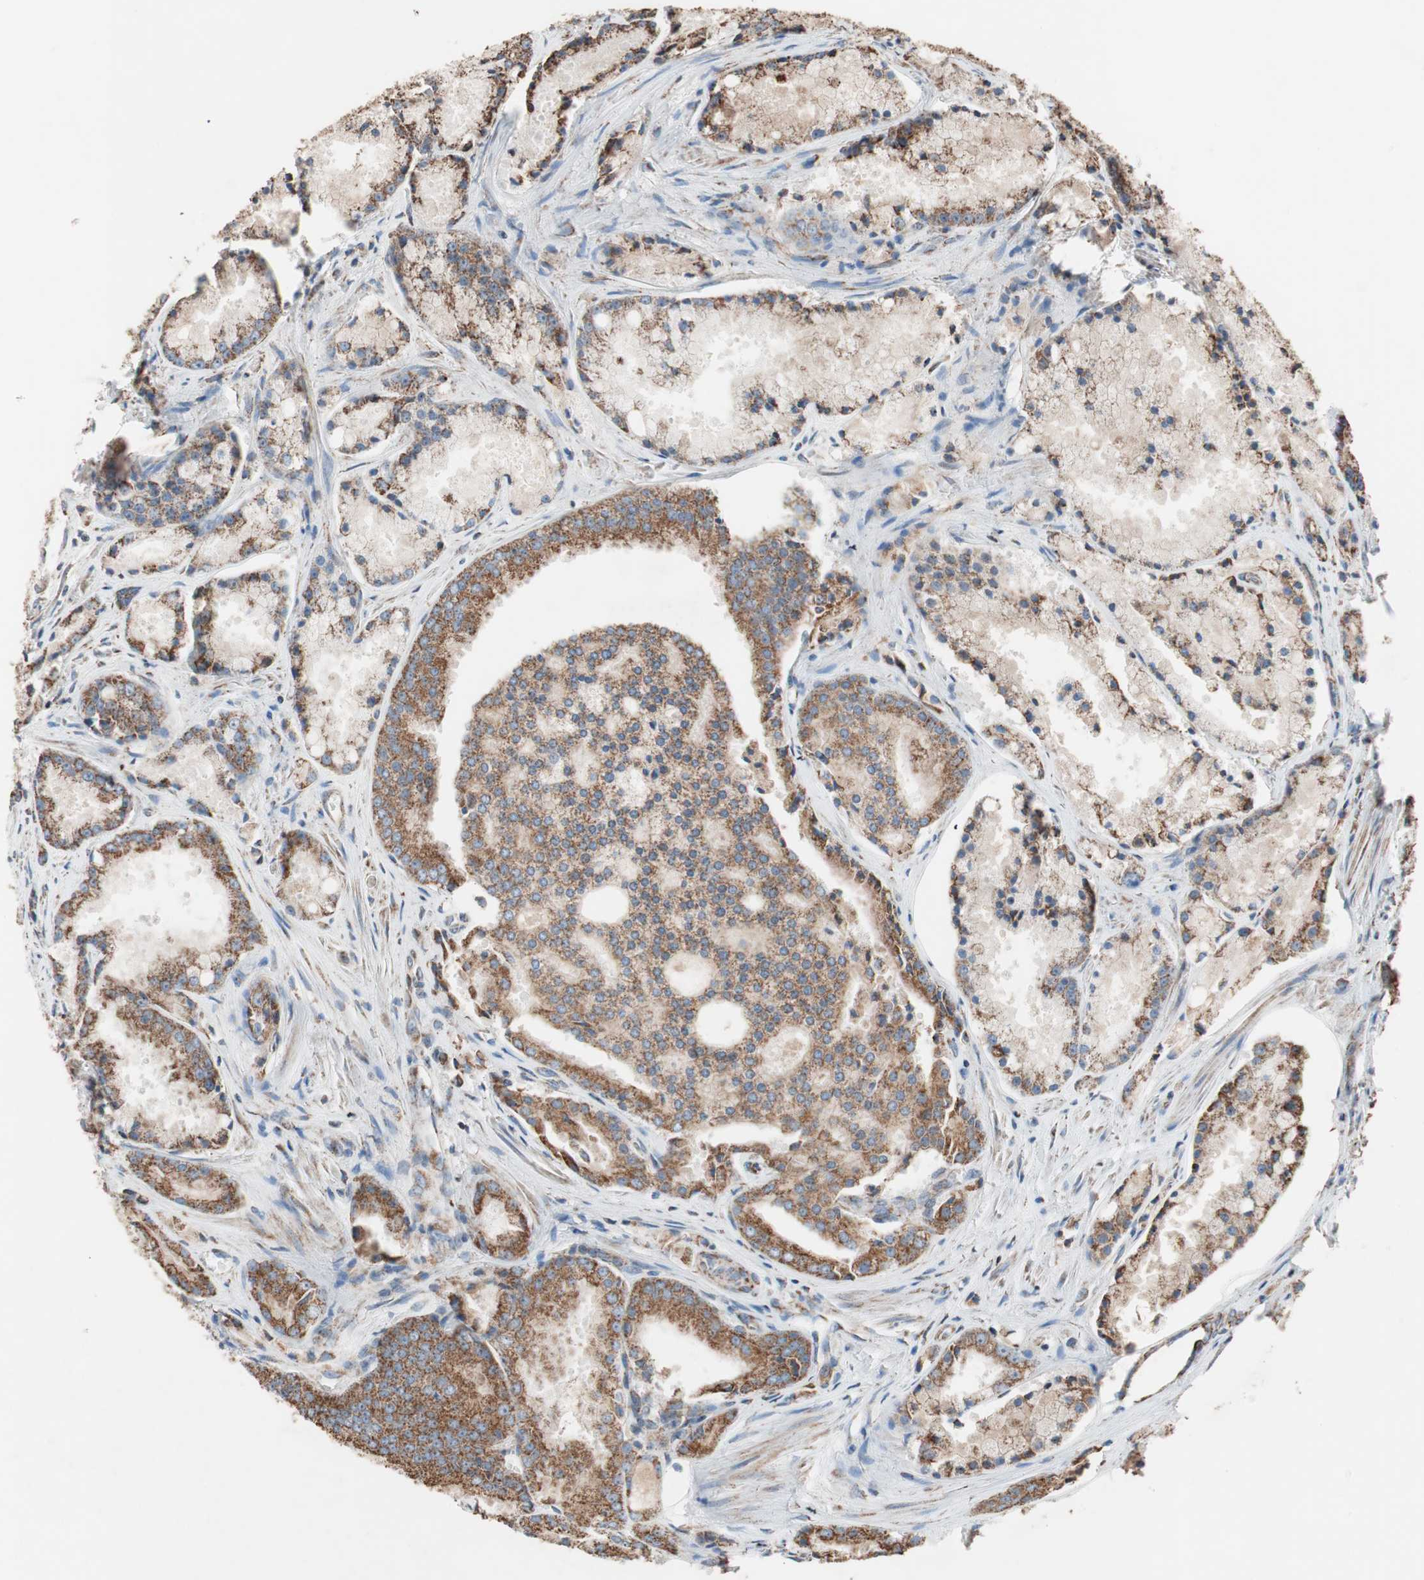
{"staining": {"intensity": "strong", "quantity": ">75%", "location": "cytoplasmic/membranous"}, "tissue": "prostate cancer", "cell_type": "Tumor cells", "image_type": "cancer", "snomed": [{"axis": "morphology", "description": "Adenocarcinoma, Low grade"}, {"axis": "topography", "description": "Prostate"}], "caption": "IHC (DAB) staining of human low-grade adenocarcinoma (prostate) shows strong cytoplasmic/membranous protein positivity in approximately >75% of tumor cells.", "gene": "PCSK4", "patient": {"sex": "male", "age": 64}}